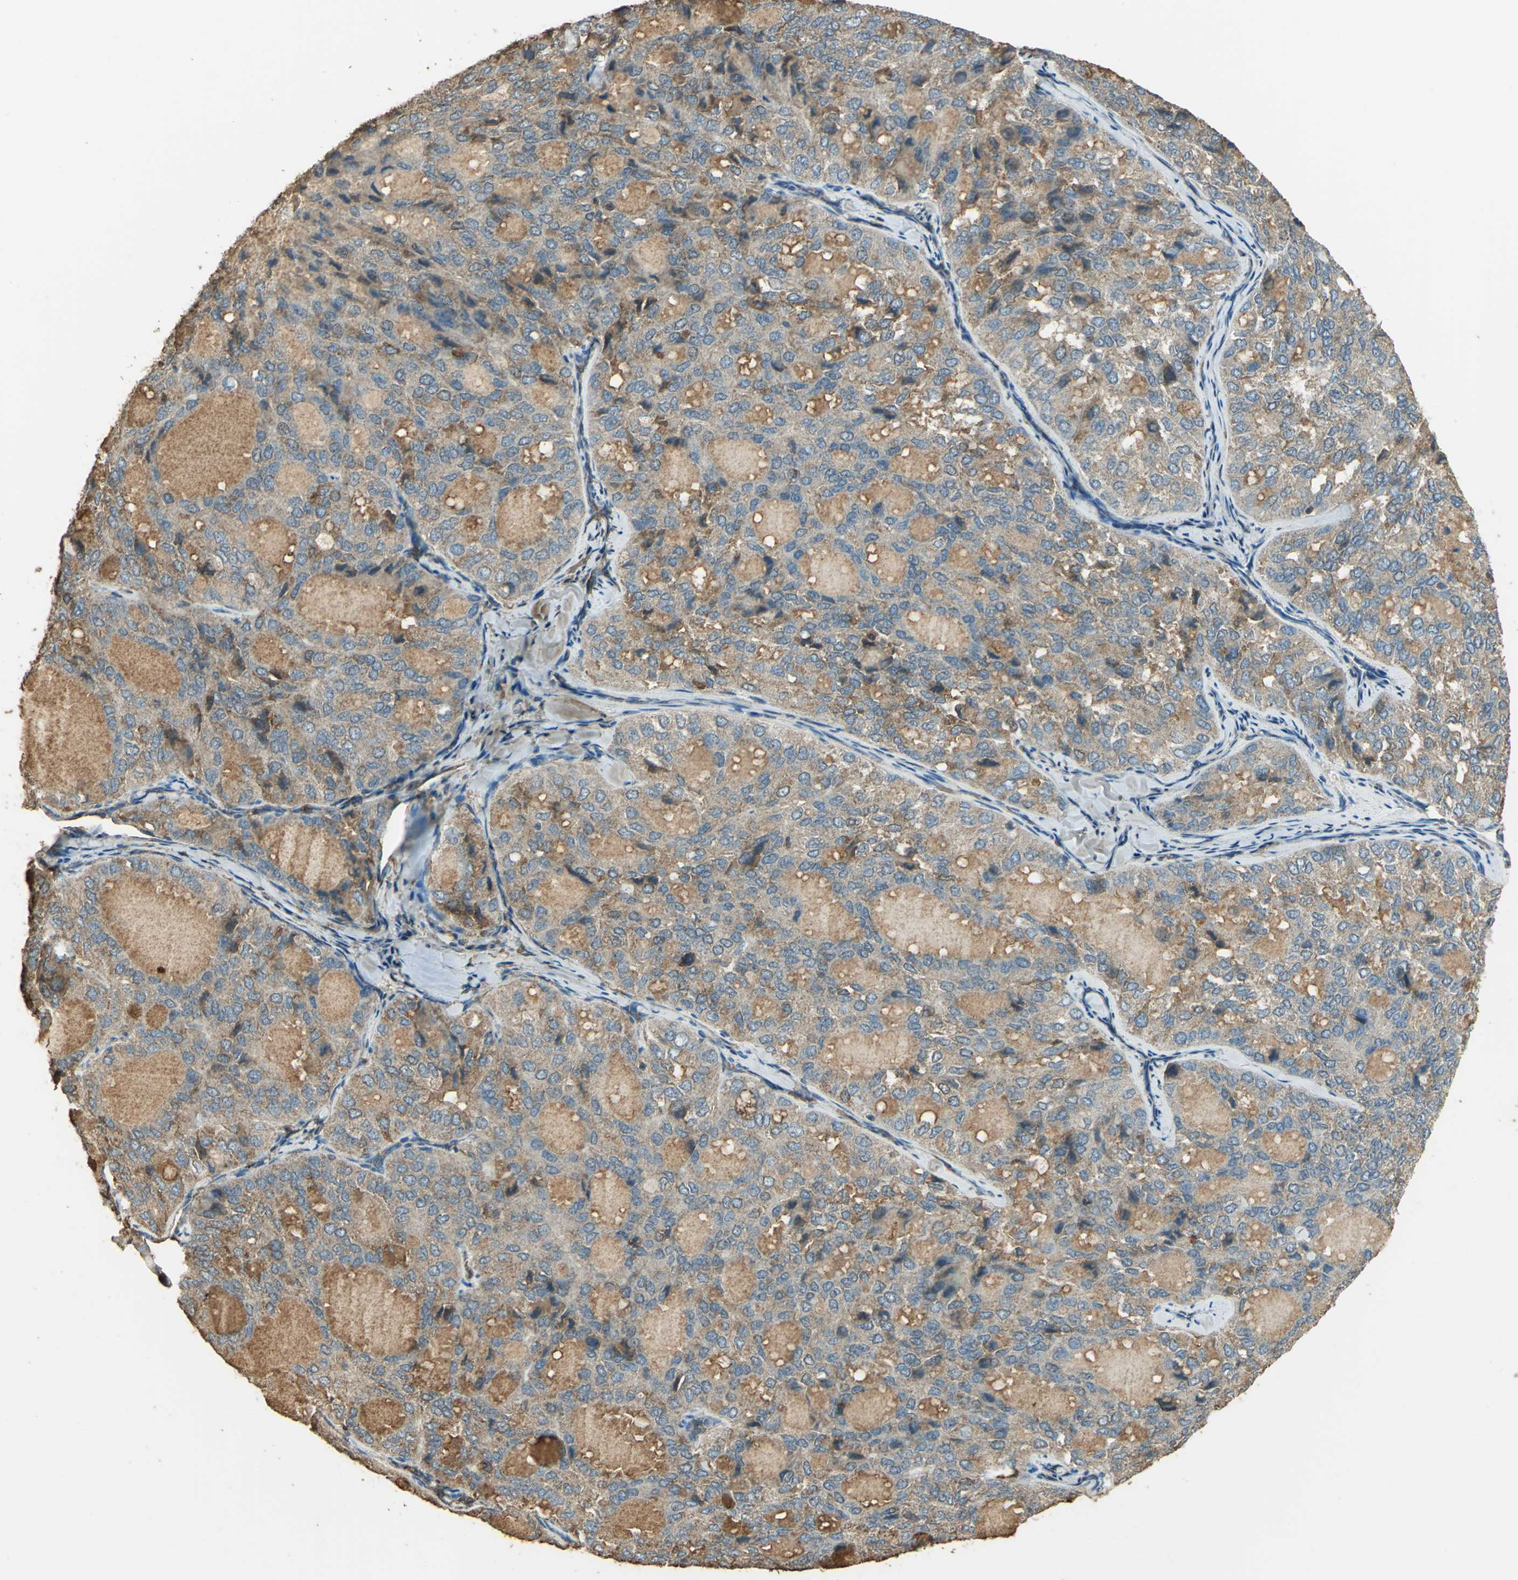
{"staining": {"intensity": "moderate", "quantity": ">75%", "location": "cytoplasmic/membranous"}, "tissue": "thyroid cancer", "cell_type": "Tumor cells", "image_type": "cancer", "snomed": [{"axis": "morphology", "description": "Follicular adenoma carcinoma, NOS"}, {"axis": "topography", "description": "Thyroid gland"}], "caption": "Tumor cells exhibit medium levels of moderate cytoplasmic/membranous positivity in about >75% of cells in thyroid follicular adenoma carcinoma.", "gene": "TRAPPC2", "patient": {"sex": "male", "age": 75}}